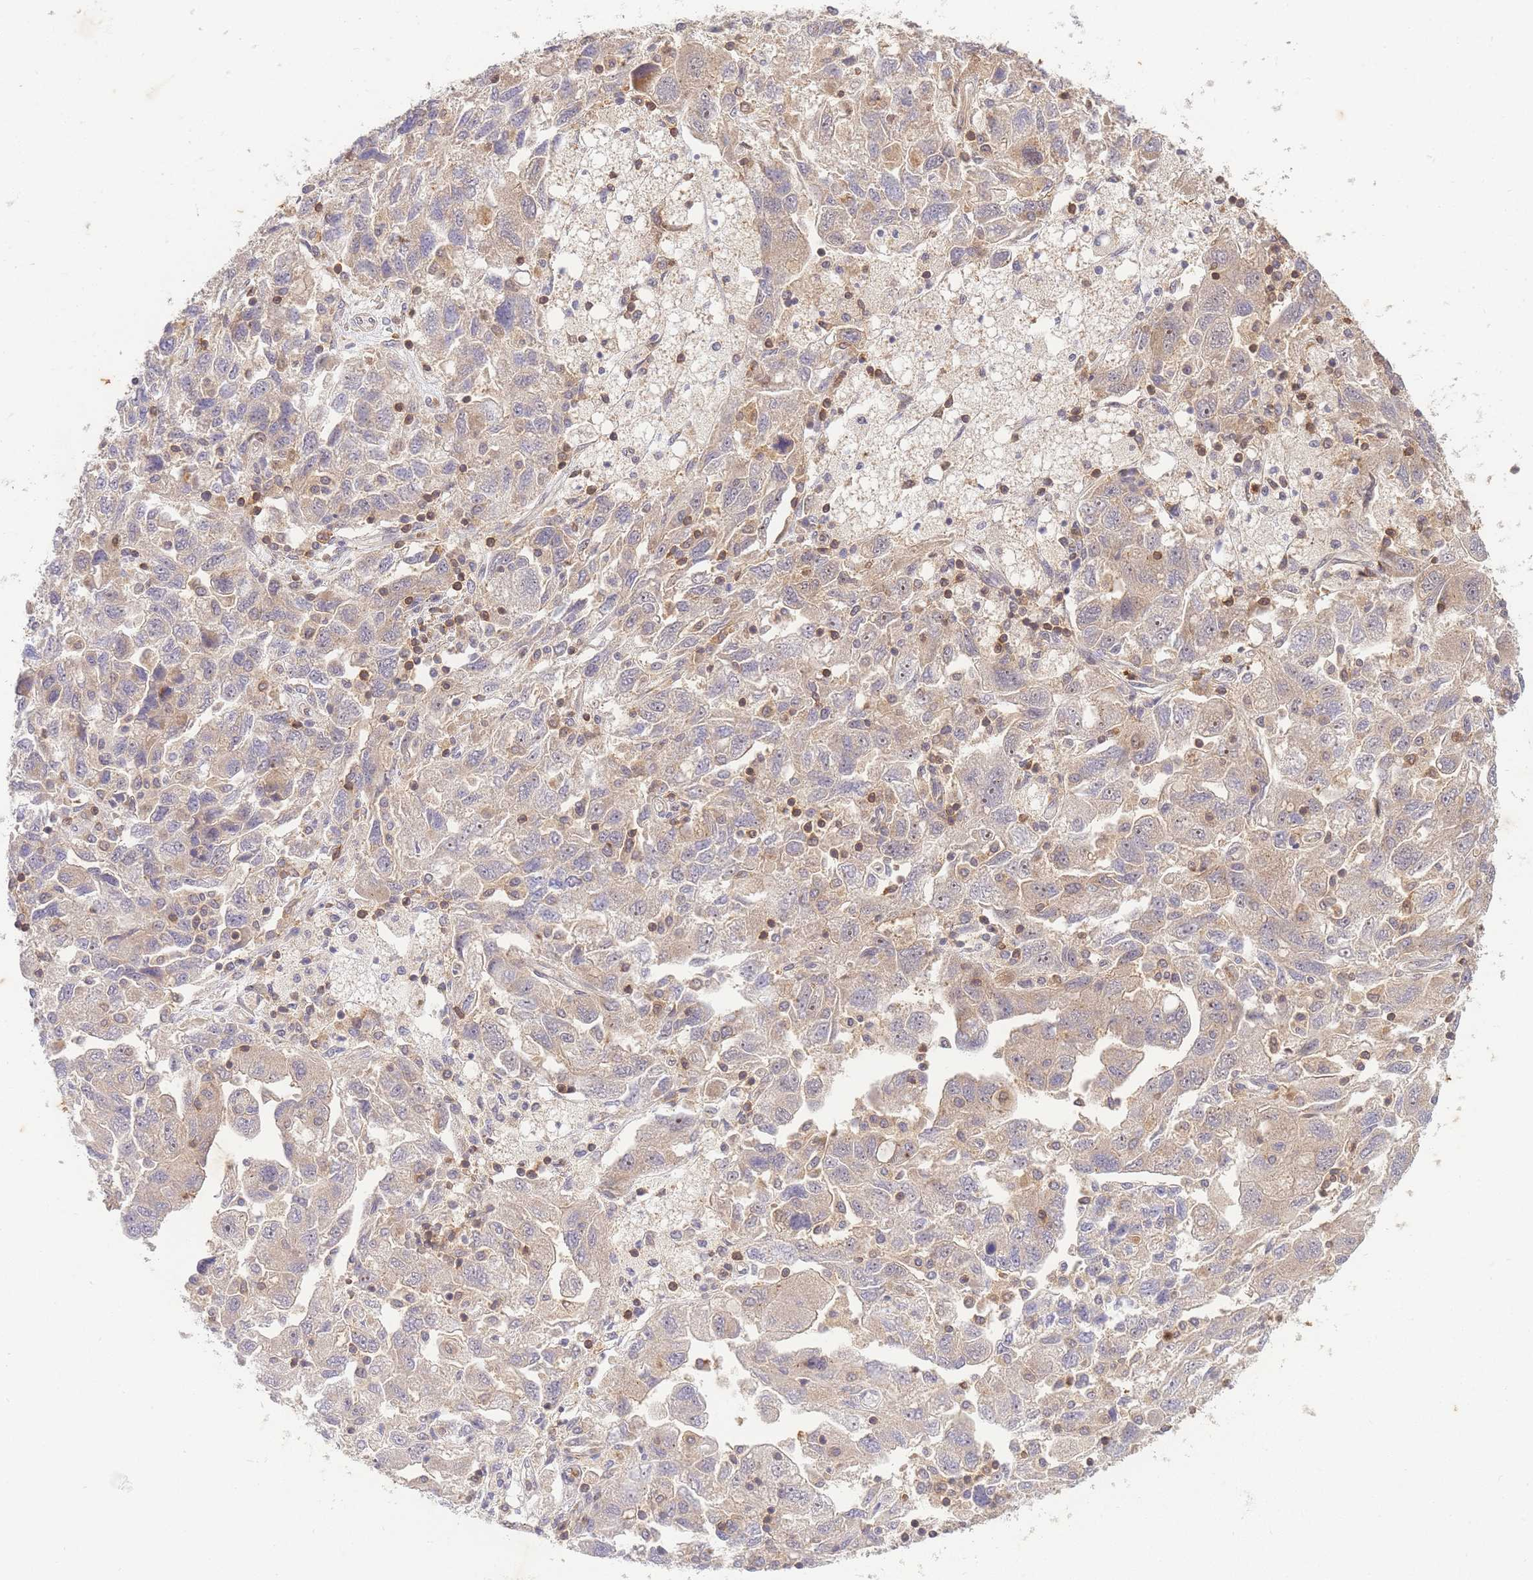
{"staining": {"intensity": "weak", "quantity": "25%-75%", "location": "cytoplasmic/membranous"}, "tissue": "ovarian cancer", "cell_type": "Tumor cells", "image_type": "cancer", "snomed": [{"axis": "morphology", "description": "Carcinoma, NOS"}, {"axis": "morphology", "description": "Cystadenocarcinoma, serous, NOS"}, {"axis": "topography", "description": "Ovary"}], "caption": "Immunohistochemical staining of ovarian cancer reveals low levels of weak cytoplasmic/membranous staining in approximately 25%-75% of tumor cells. (Brightfield microscopy of DAB IHC at high magnification).", "gene": "ST8SIA4", "patient": {"sex": "female", "age": 69}}